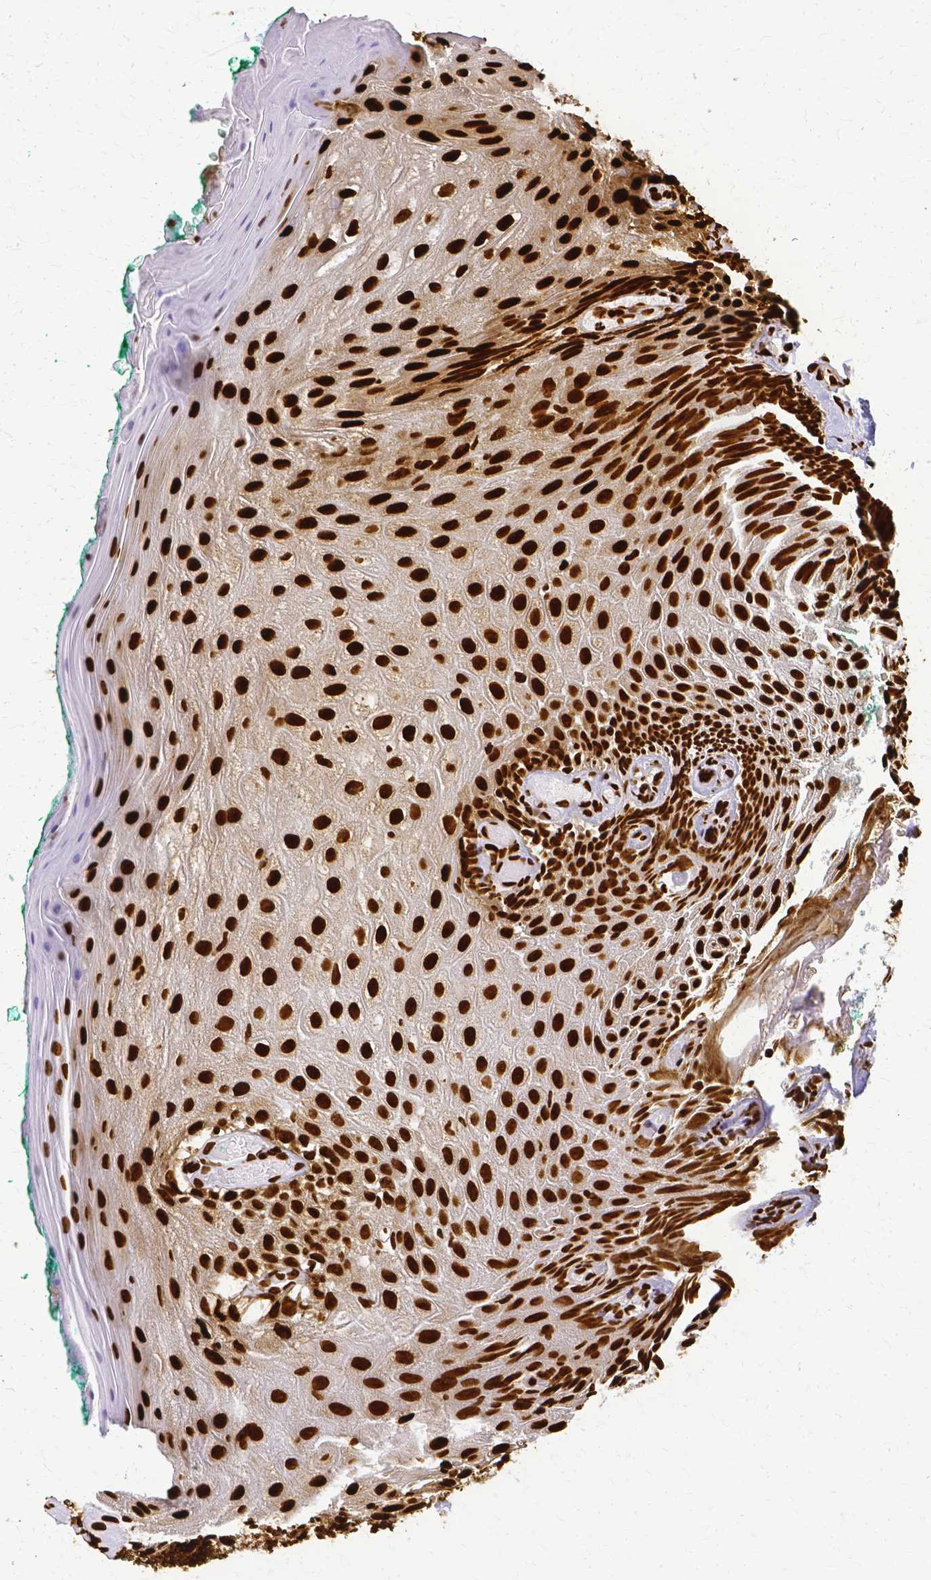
{"staining": {"intensity": "strong", "quantity": ">75%", "location": "nuclear"}, "tissue": "oral mucosa", "cell_type": "Squamous epithelial cells", "image_type": "normal", "snomed": [{"axis": "morphology", "description": "Normal tissue, NOS"}, {"axis": "topography", "description": "Oral tissue"}], "caption": "High-power microscopy captured an IHC histopathology image of normal oral mucosa, revealing strong nuclear expression in about >75% of squamous epithelial cells.", "gene": "SFPQ", "patient": {"sex": "female", "age": 40}}